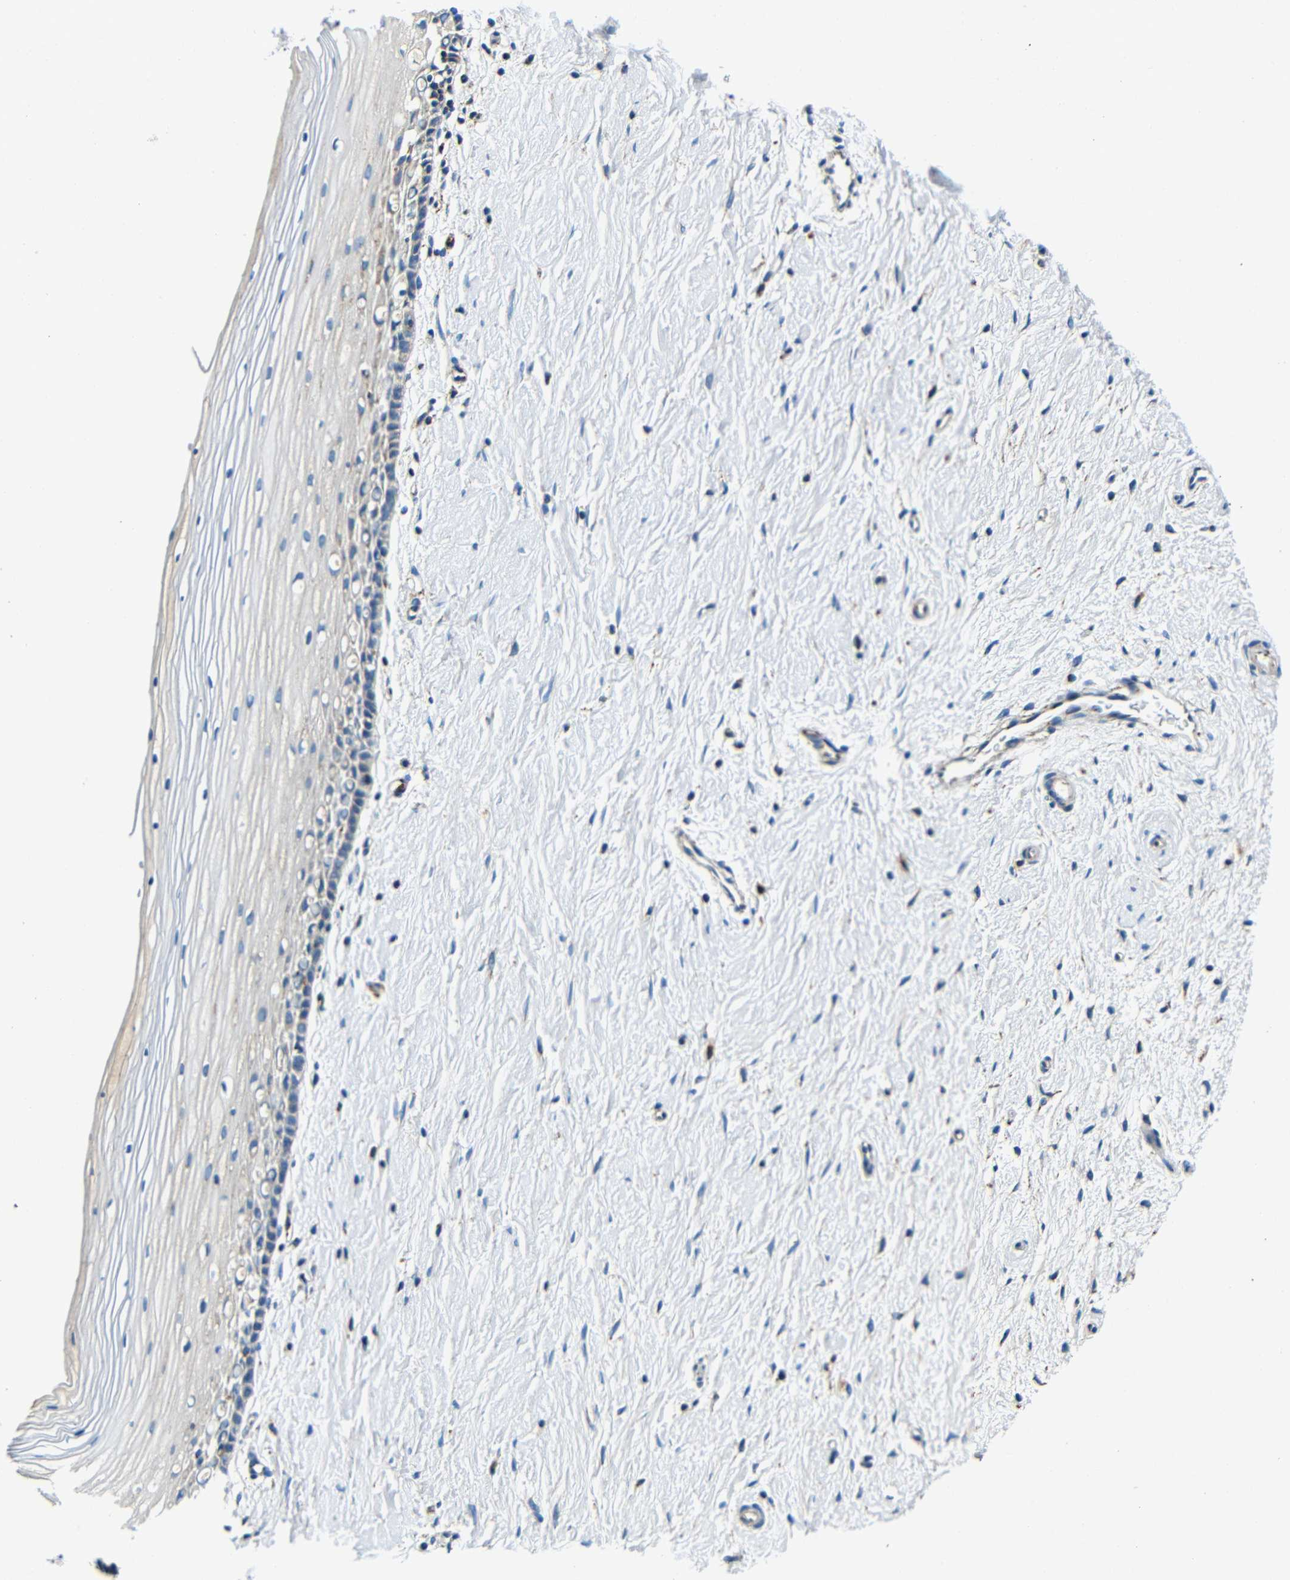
{"staining": {"intensity": "moderate", "quantity": ">75%", "location": "cytoplasmic/membranous"}, "tissue": "cervix", "cell_type": "Glandular cells", "image_type": "normal", "snomed": [{"axis": "morphology", "description": "Normal tissue, NOS"}, {"axis": "topography", "description": "Cervix"}], "caption": "Unremarkable cervix exhibits moderate cytoplasmic/membranous positivity in about >75% of glandular cells, visualized by immunohistochemistry.", "gene": "GALNT18", "patient": {"sex": "female", "age": 39}}